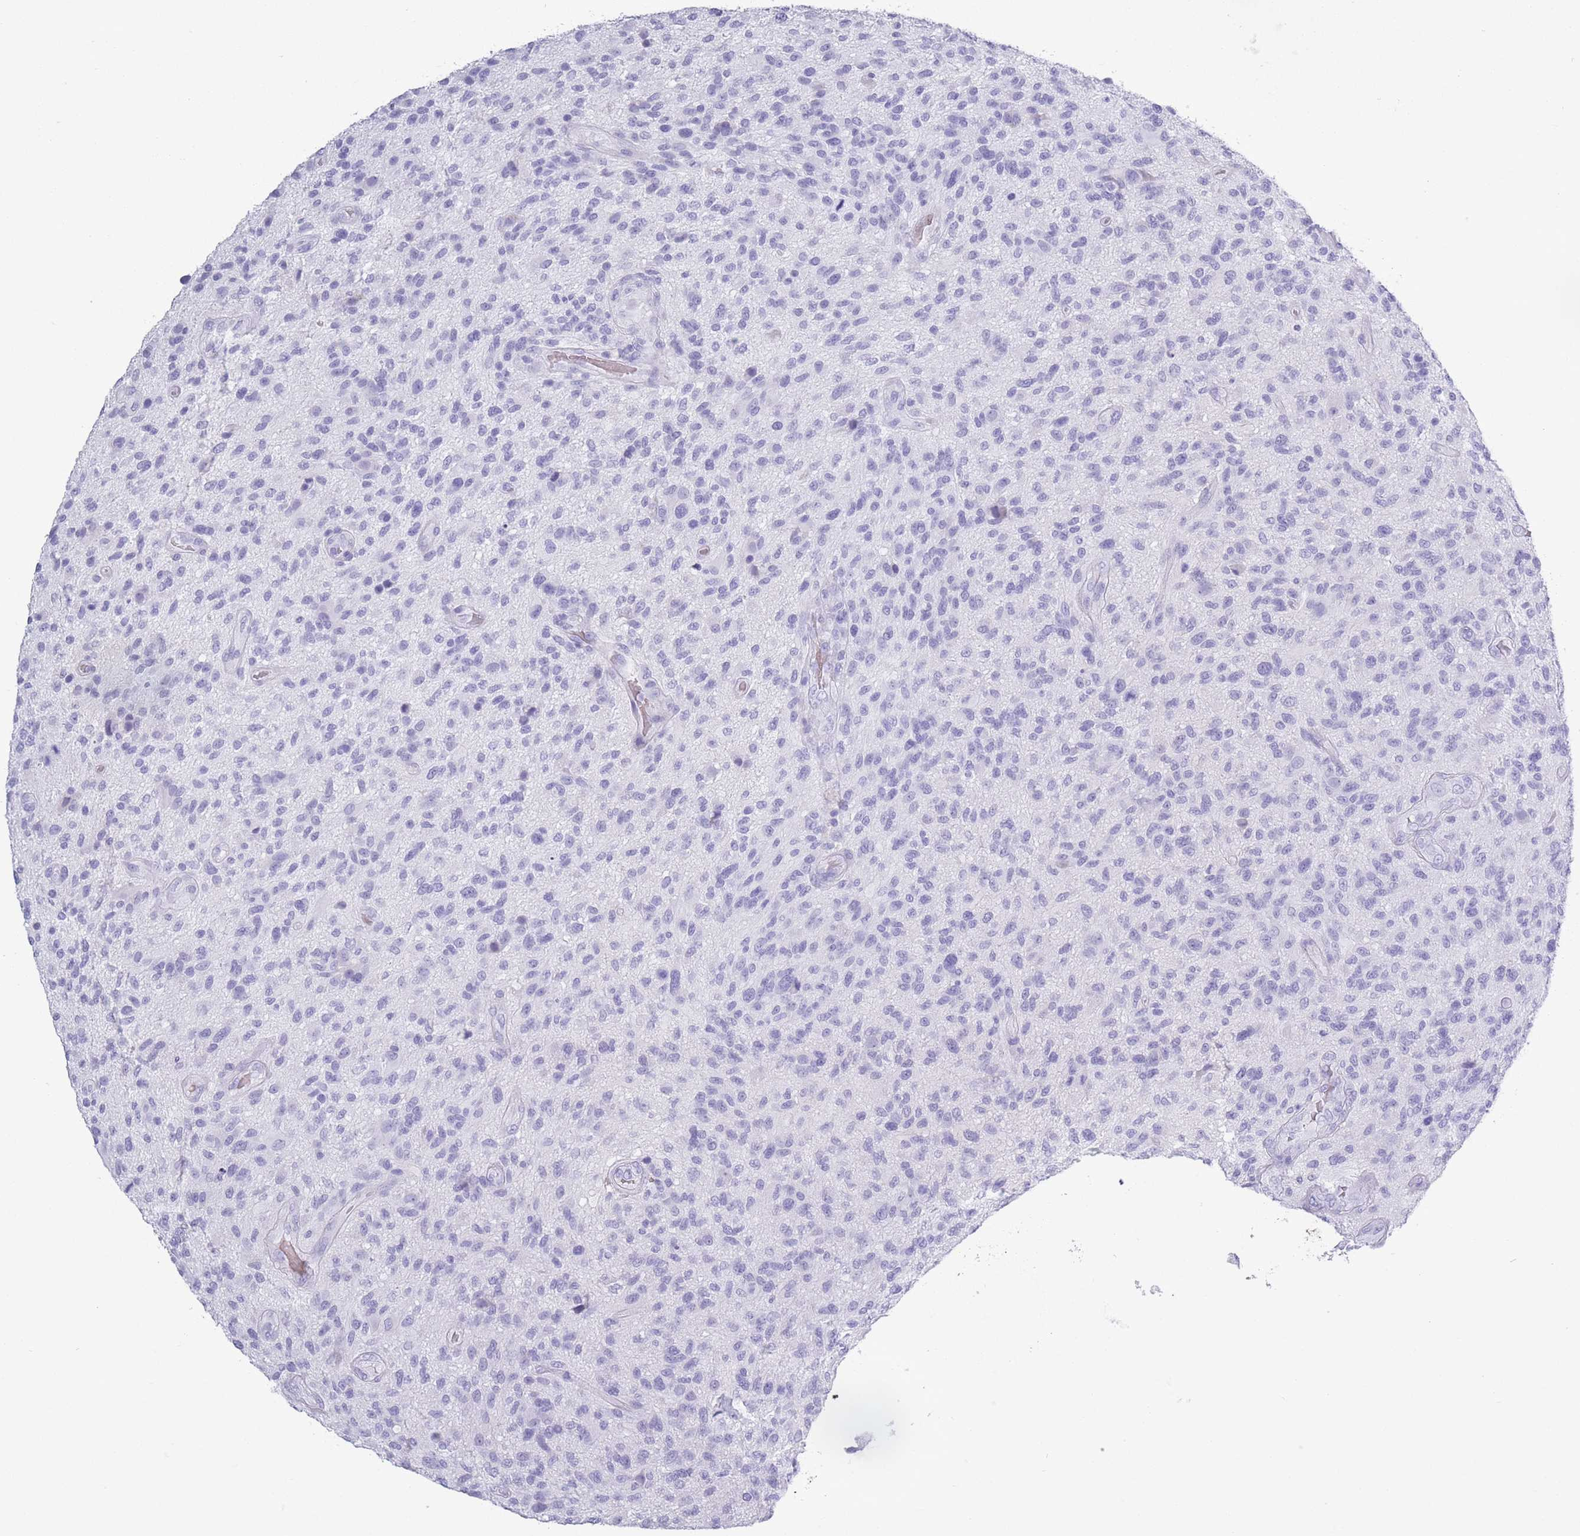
{"staining": {"intensity": "negative", "quantity": "none", "location": "none"}, "tissue": "glioma", "cell_type": "Tumor cells", "image_type": "cancer", "snomed": [{"axis": "morphology", "description": "Glioma, malignant, High grade"}, {"axis": "topography", "description": "Brain"}], "caption": "A photomicrograph of human malignant glioma (high-grade) is negative for staining in tumor cells.", "gene": "OR7C1", "patient": {"sex": "male", "age": 47}}